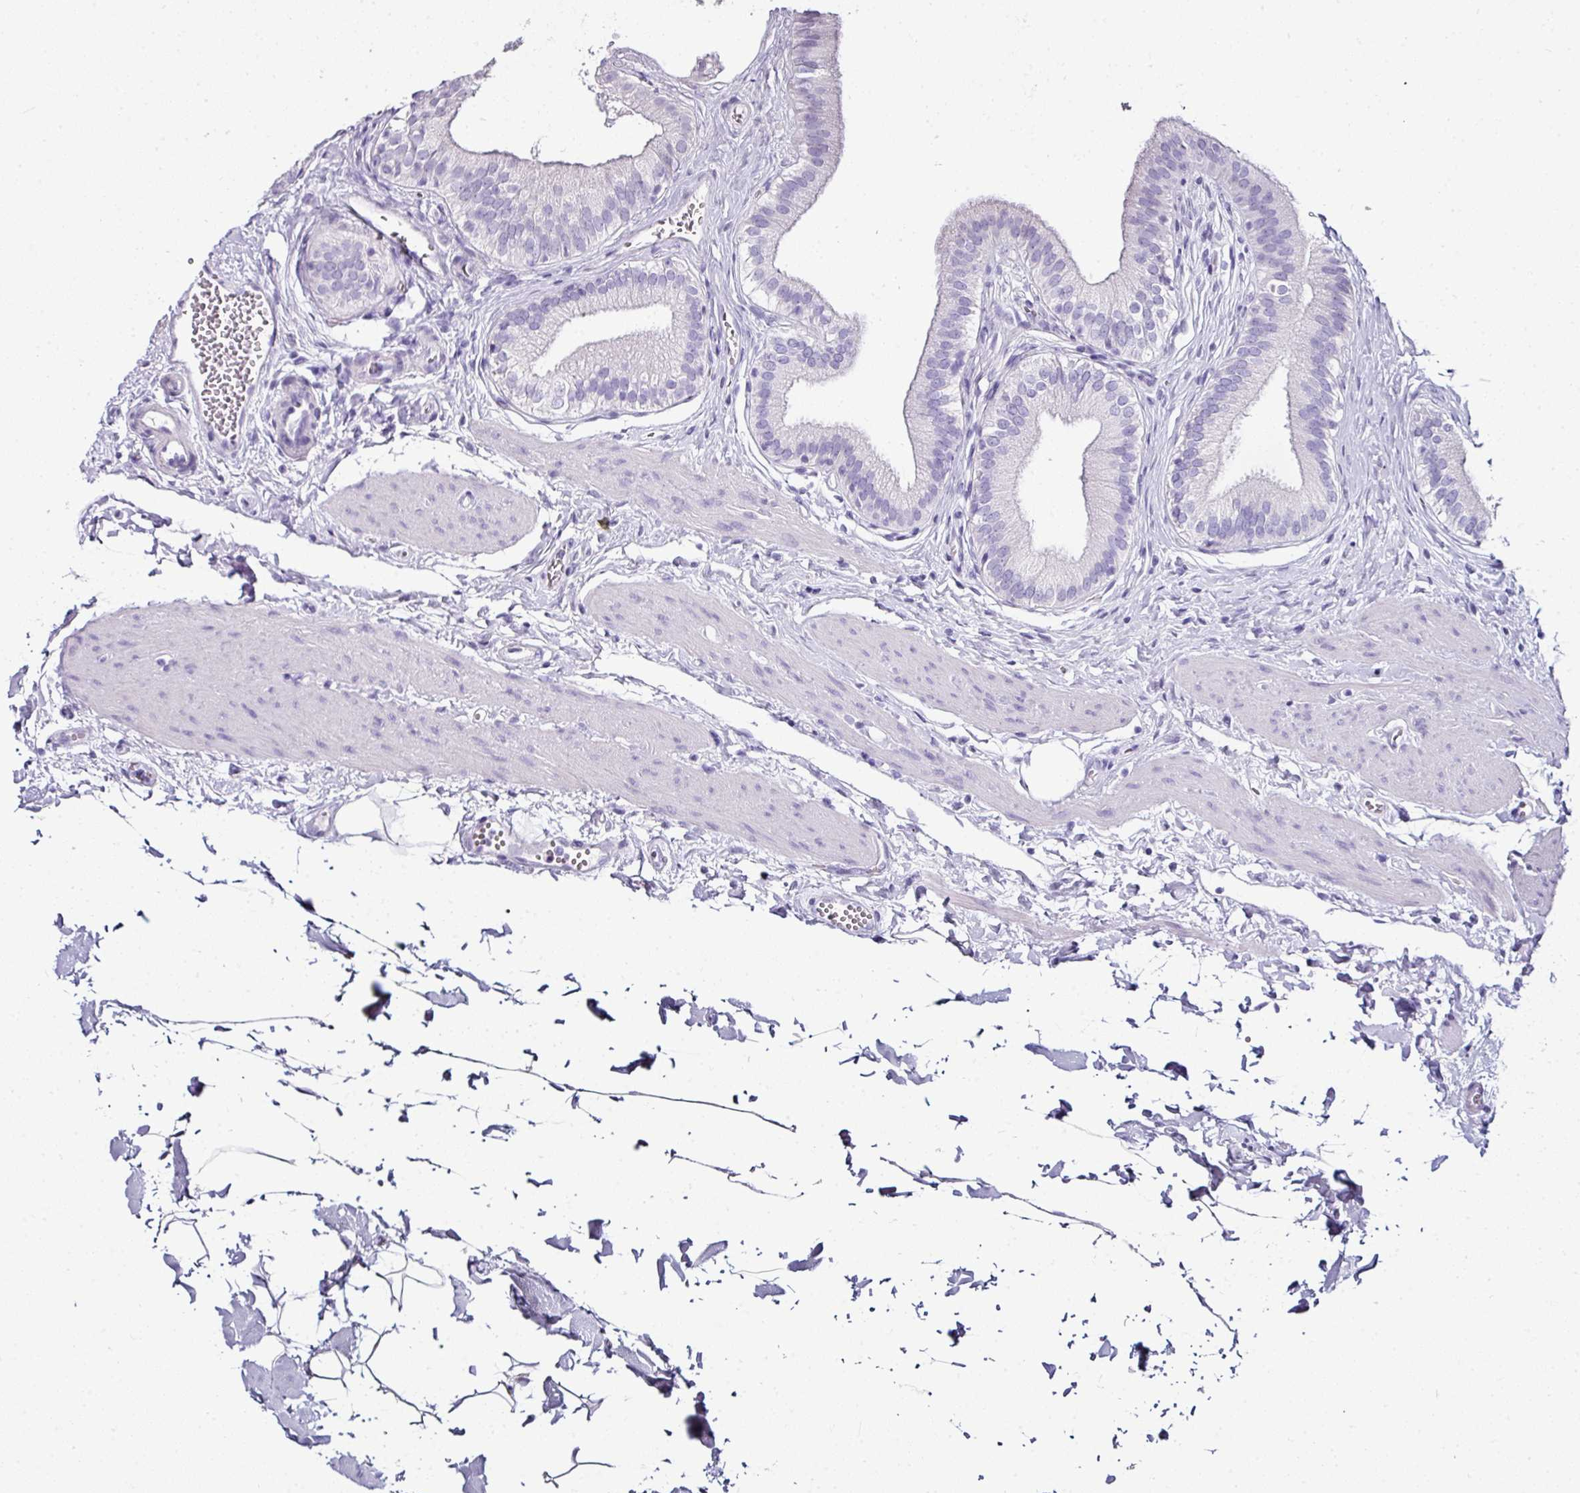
{"staining": {"intensity": "negative", "quantity": "none", "location": "none"}, "tissue": "gallbladder", "cell_type": "Glandular cells", "image_type": "normal", "snomed": [{"axis": "morphology", "description": "Normal tissue, NOS"}, {"axis": "topography", "description": "Gallbladder"}], "caption": "IHC photomicrograph of unremarkable gallbladder stained for a protein (brown), which demonstrates no staining in glandular cells. The staining is performed using DAB (3,3'-diaminobenzidine) brown chromogen with nuclei counter-stained in using hematoxylin.", "gene": "NAPSA", "patient": {"sex": "female", "age": 54}}